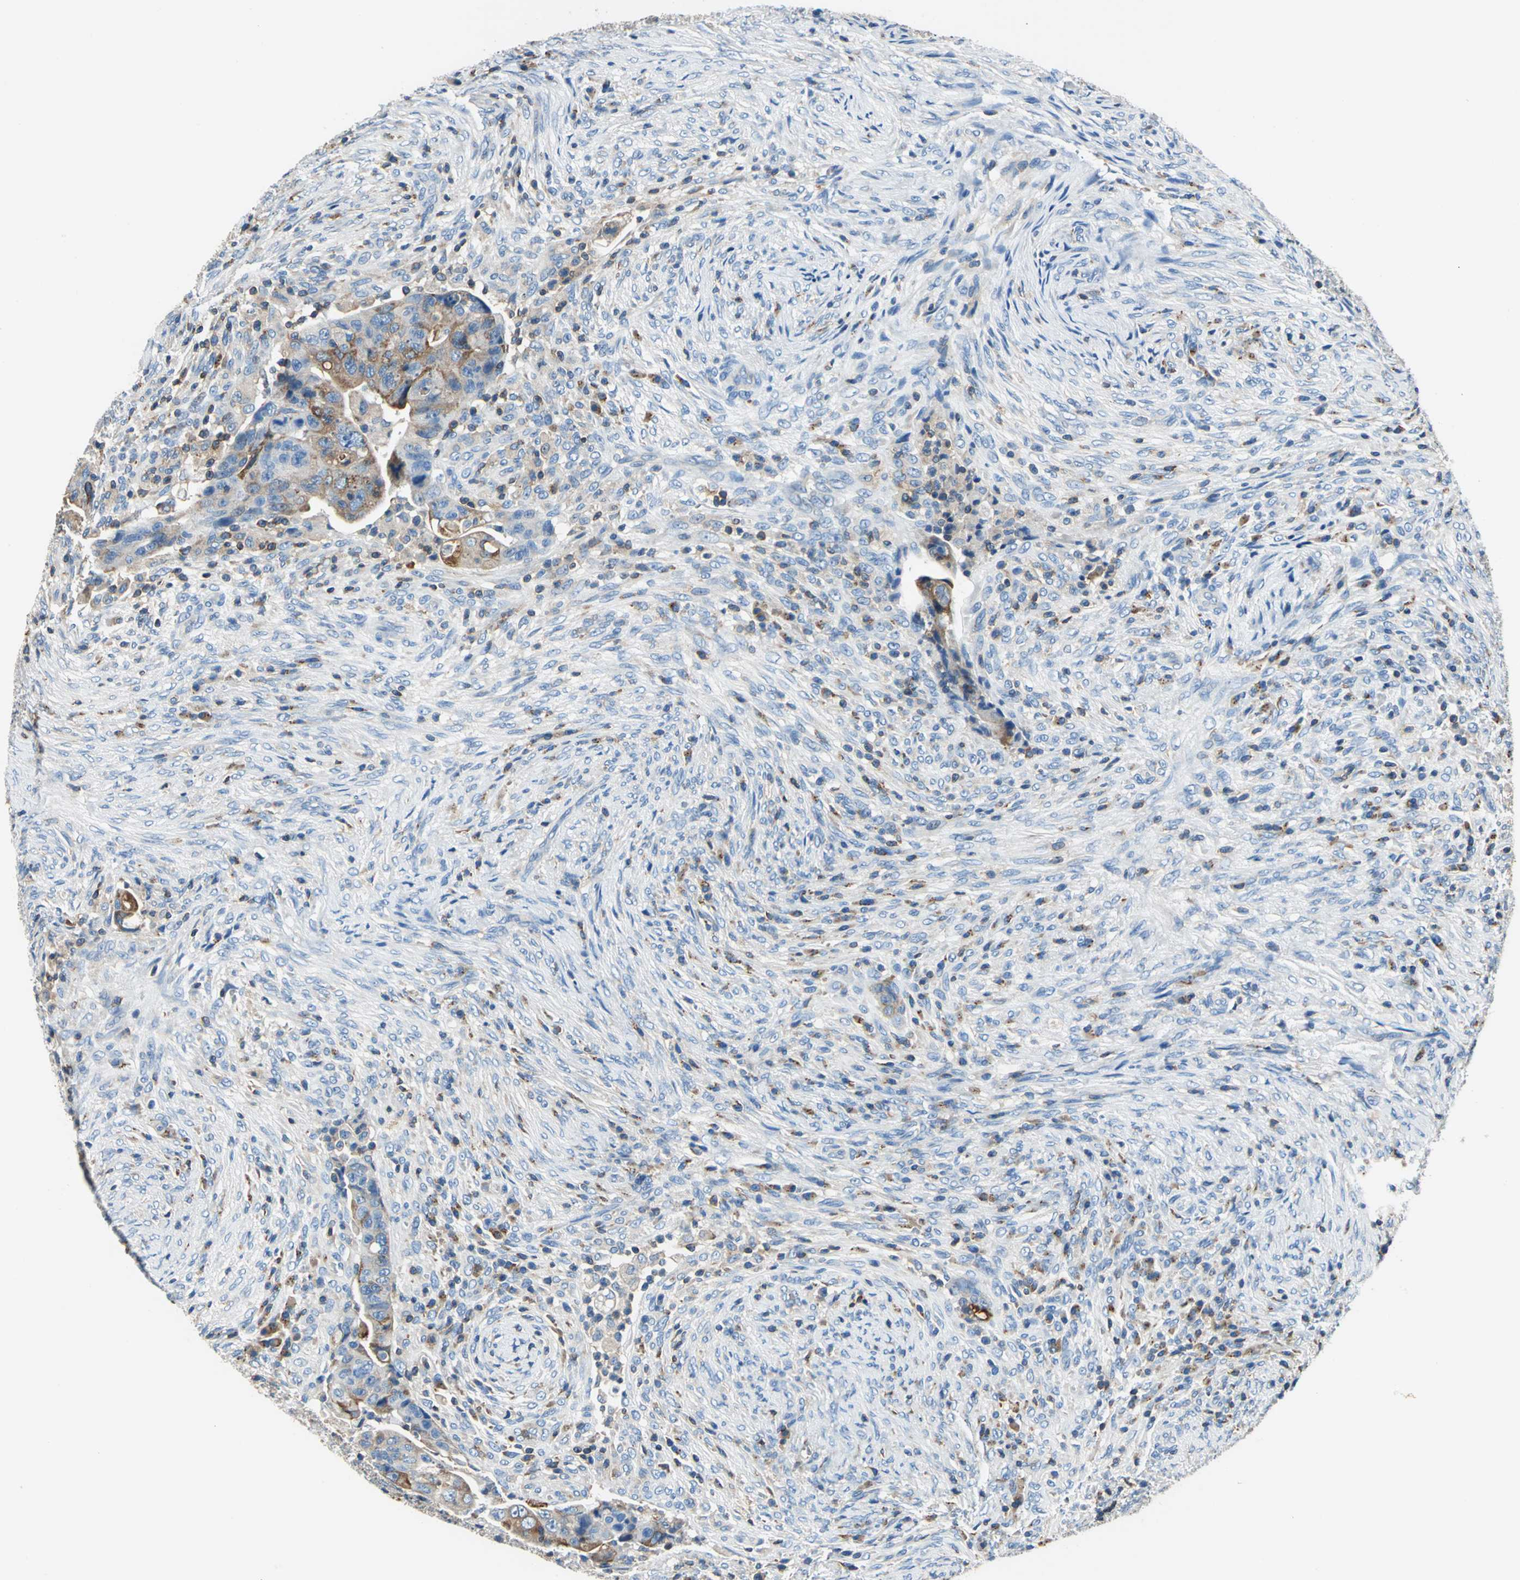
{"staining": {"intensity": "moderate", "quantity": ">75%", "location": "cytoplasmic/membranous"}, "tissue": "colorectal cancer", "cell_type": "Tumor cells", "image_type": "cancer", "snomed": [{"axis": "morphology", "description": "Adenocarcinoma, NOS"}, {"axis": "topography", "description": "Rectum"}], "caption": "This histopathology image exhibits immunohistochemistry (IHC) staining of human colorectal cancer (adenocarcinoma), with medium moderate cytoplasmic/membranous staining in about >75% of tumor cells.", "gene": "SEPTIN6", "patient": {"sex": "female", "age": 71}}